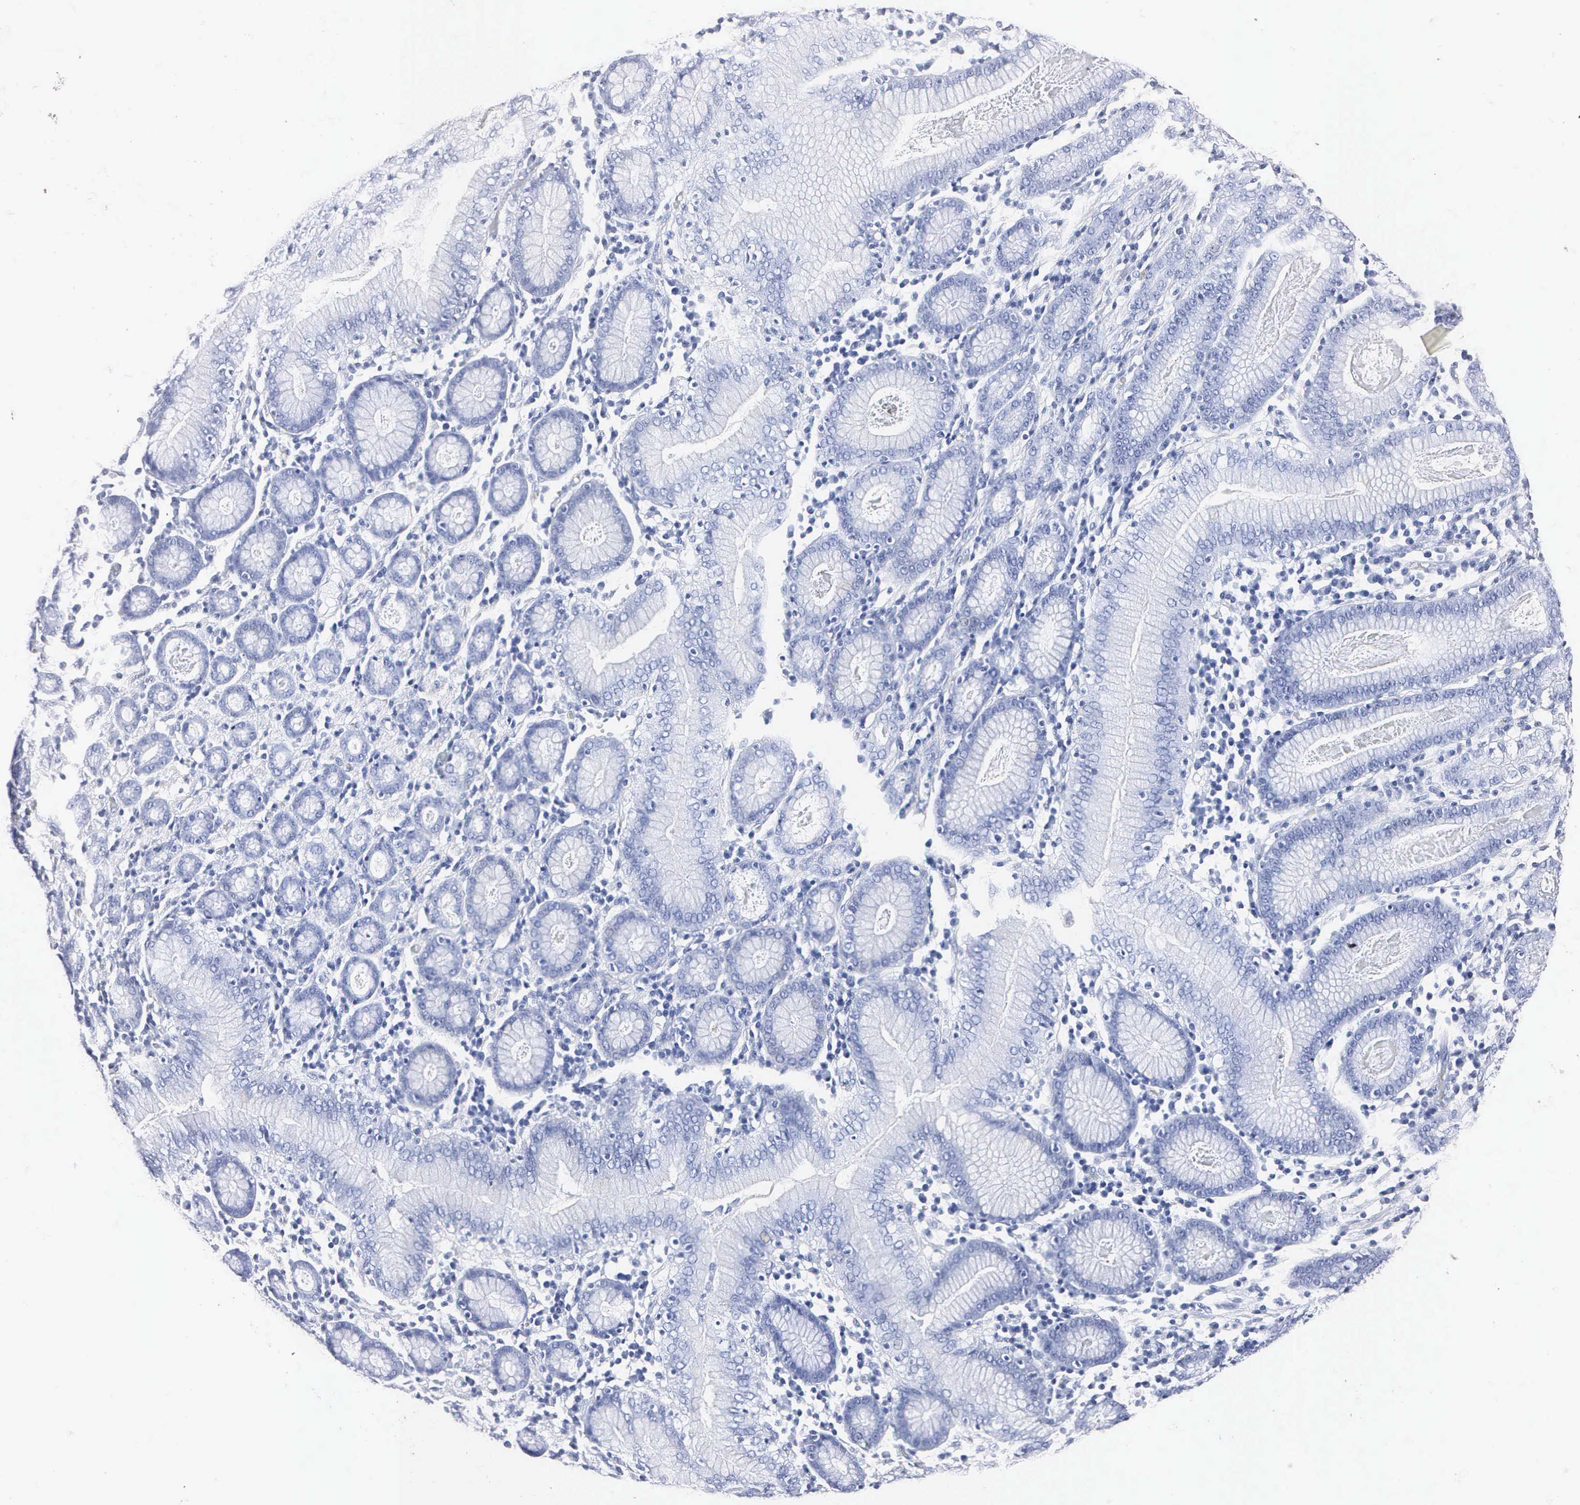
{"staining": {"intensity": "negative", "quantity": "none", "location": "none"}, "tissue": "stomach cancer", "cell_type": "Tumor cells", "image_type": "cancer", "snomed": [{"axis": "morphology", "description": "Adenocarcinoma, NOS"}, {"axis": "topography", "description": "Stomach, lower"}], "caption": "Tumor cells are negative for protein expression in human stomach adenocarcinoma.", "gene": "MB", "patient": {"sex": "male", "age": 88}}